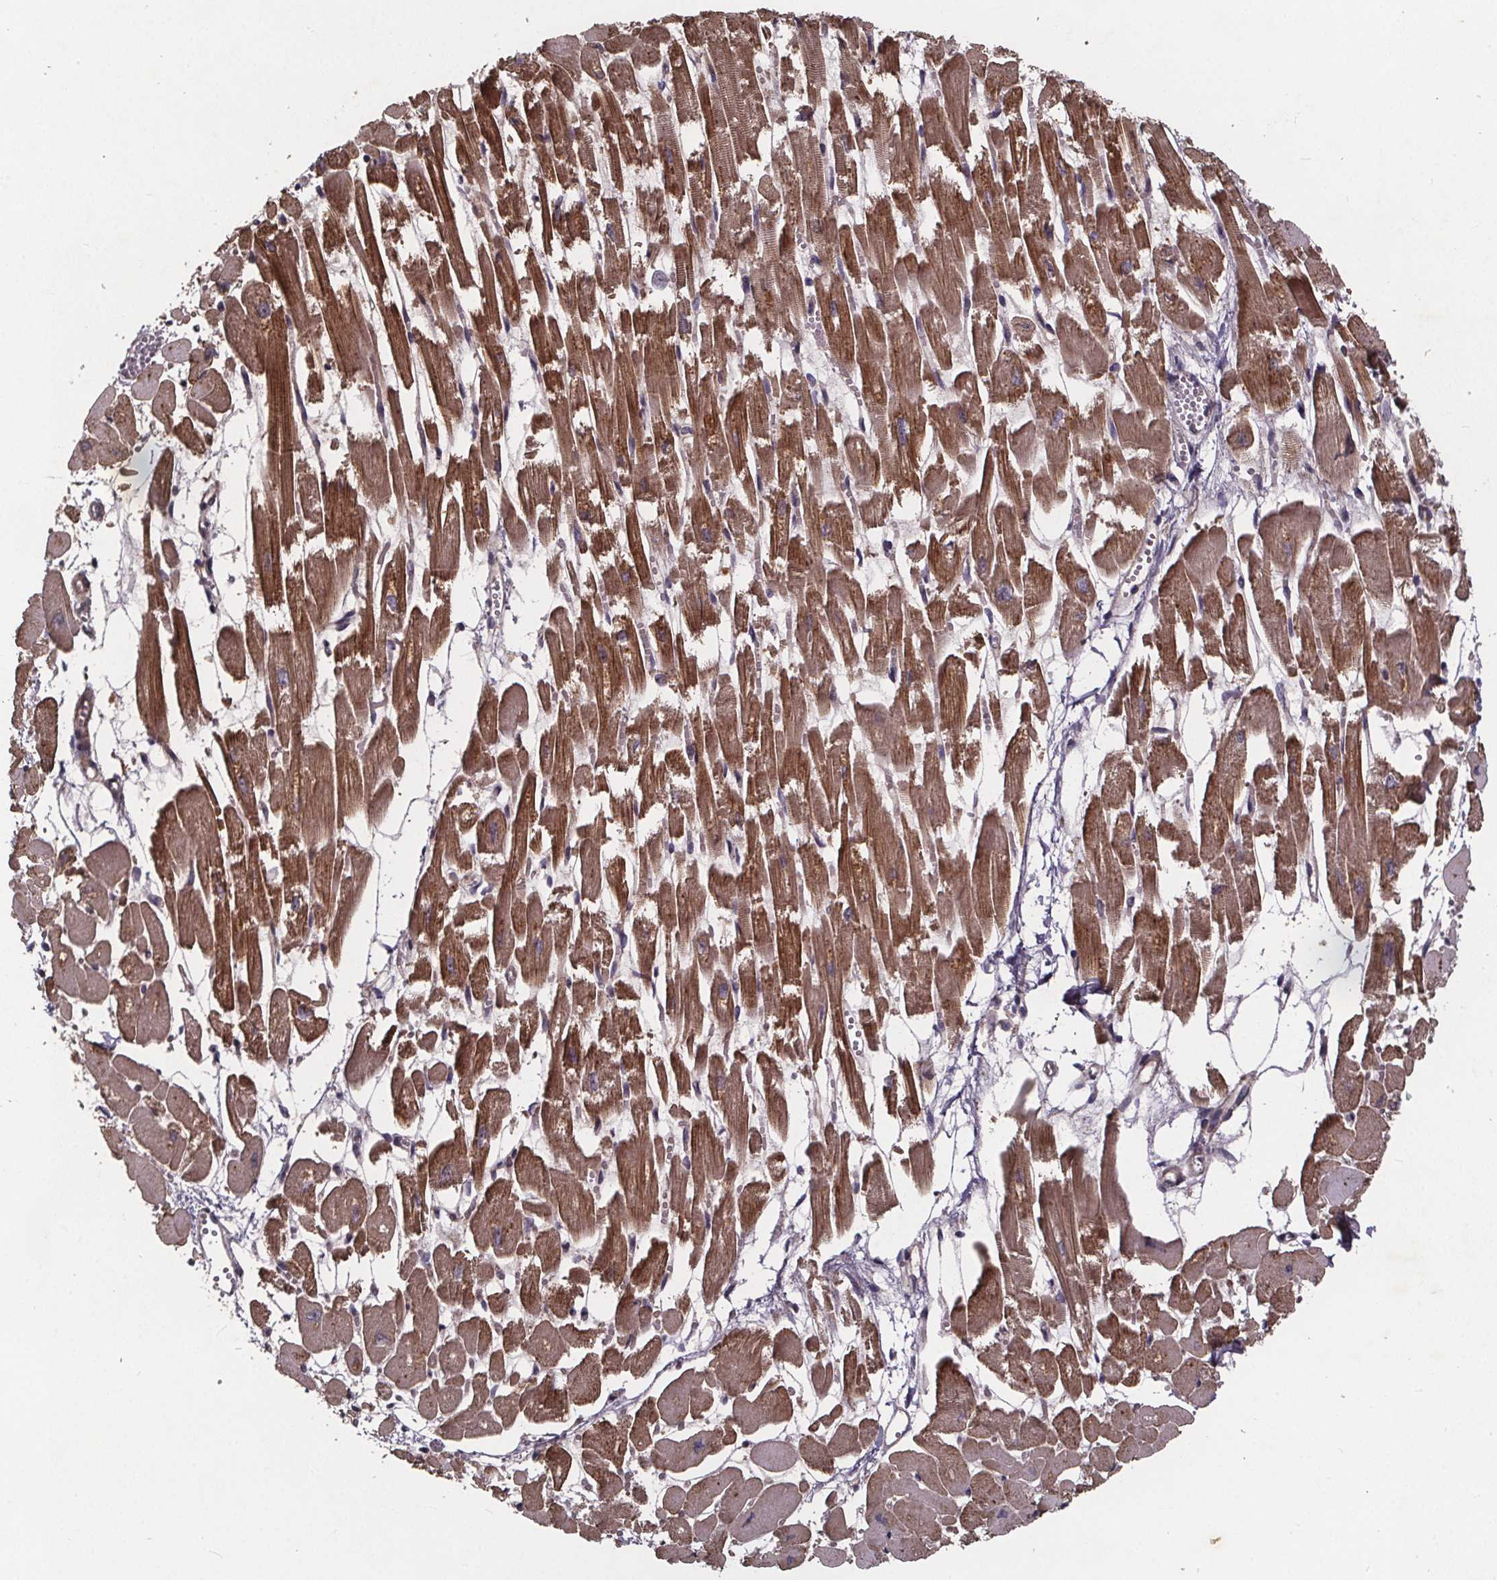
{"staining": {"intensity": "moderate", "quantity": ">75%", "location": "cytoplasmic/membranous"}, "tissue": "heart muscle", "cell_type": "Cardiomyocytes", "image_type": "normal", "snomed": [{"axis": "morphology", "description": "Normal tissue, NOS"}, {"axis": "topography", "description": "Heart"}], "caption": "Immunohistochemical staining of normal human heart muscle exhibits medium levels of moderate cytoplasmic/membranous positivity in about >75% of cardiomyocytes.", "gene": "YME1L1", "patient": {"sex": "female", "age": 52}}